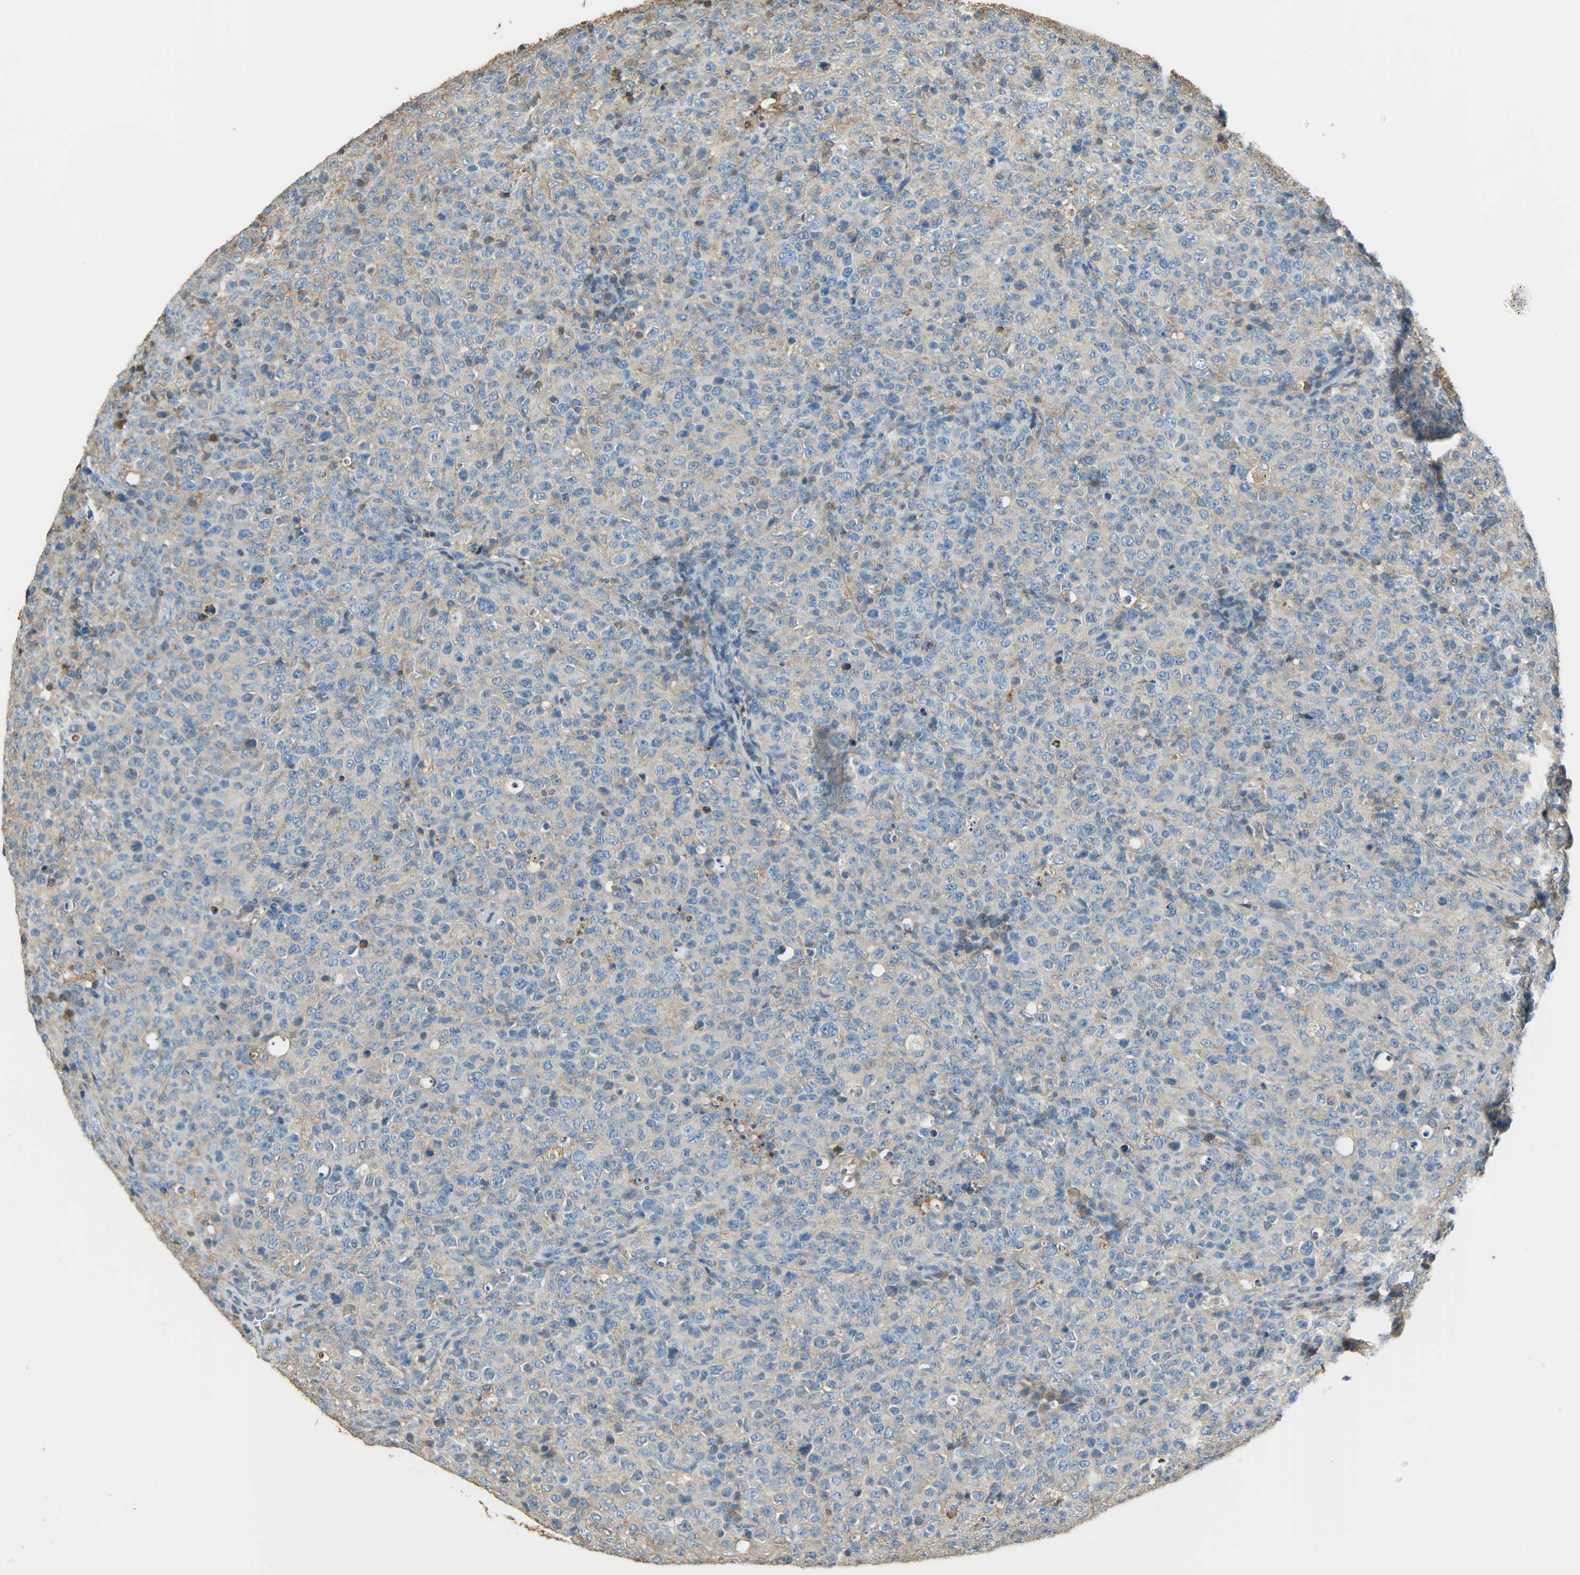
{"staining": {"intensity": "moderate", "quantity": "<25%", "location": "cytoplasmic/membranous"}, "tissue": "lymphoma", "cell_type": "Tumor cells", "image_type": "cancer", "snomed": [{"axis": "morphology", "description": "Malignant lymphoma, non-Hodgkin's type, High grade"}, {"axis": "topography", "description": "Tonsil"}], "caption": "The photomicrograph shows staining of malignant lymphoma, non-Hodgkin's type (high-grade), revealing moderate cytoplasmic/membranous protein expression (brown color) within tumor cells.", "gene": "ANXA6", "patient": {"sex": "female", "age": 36}}